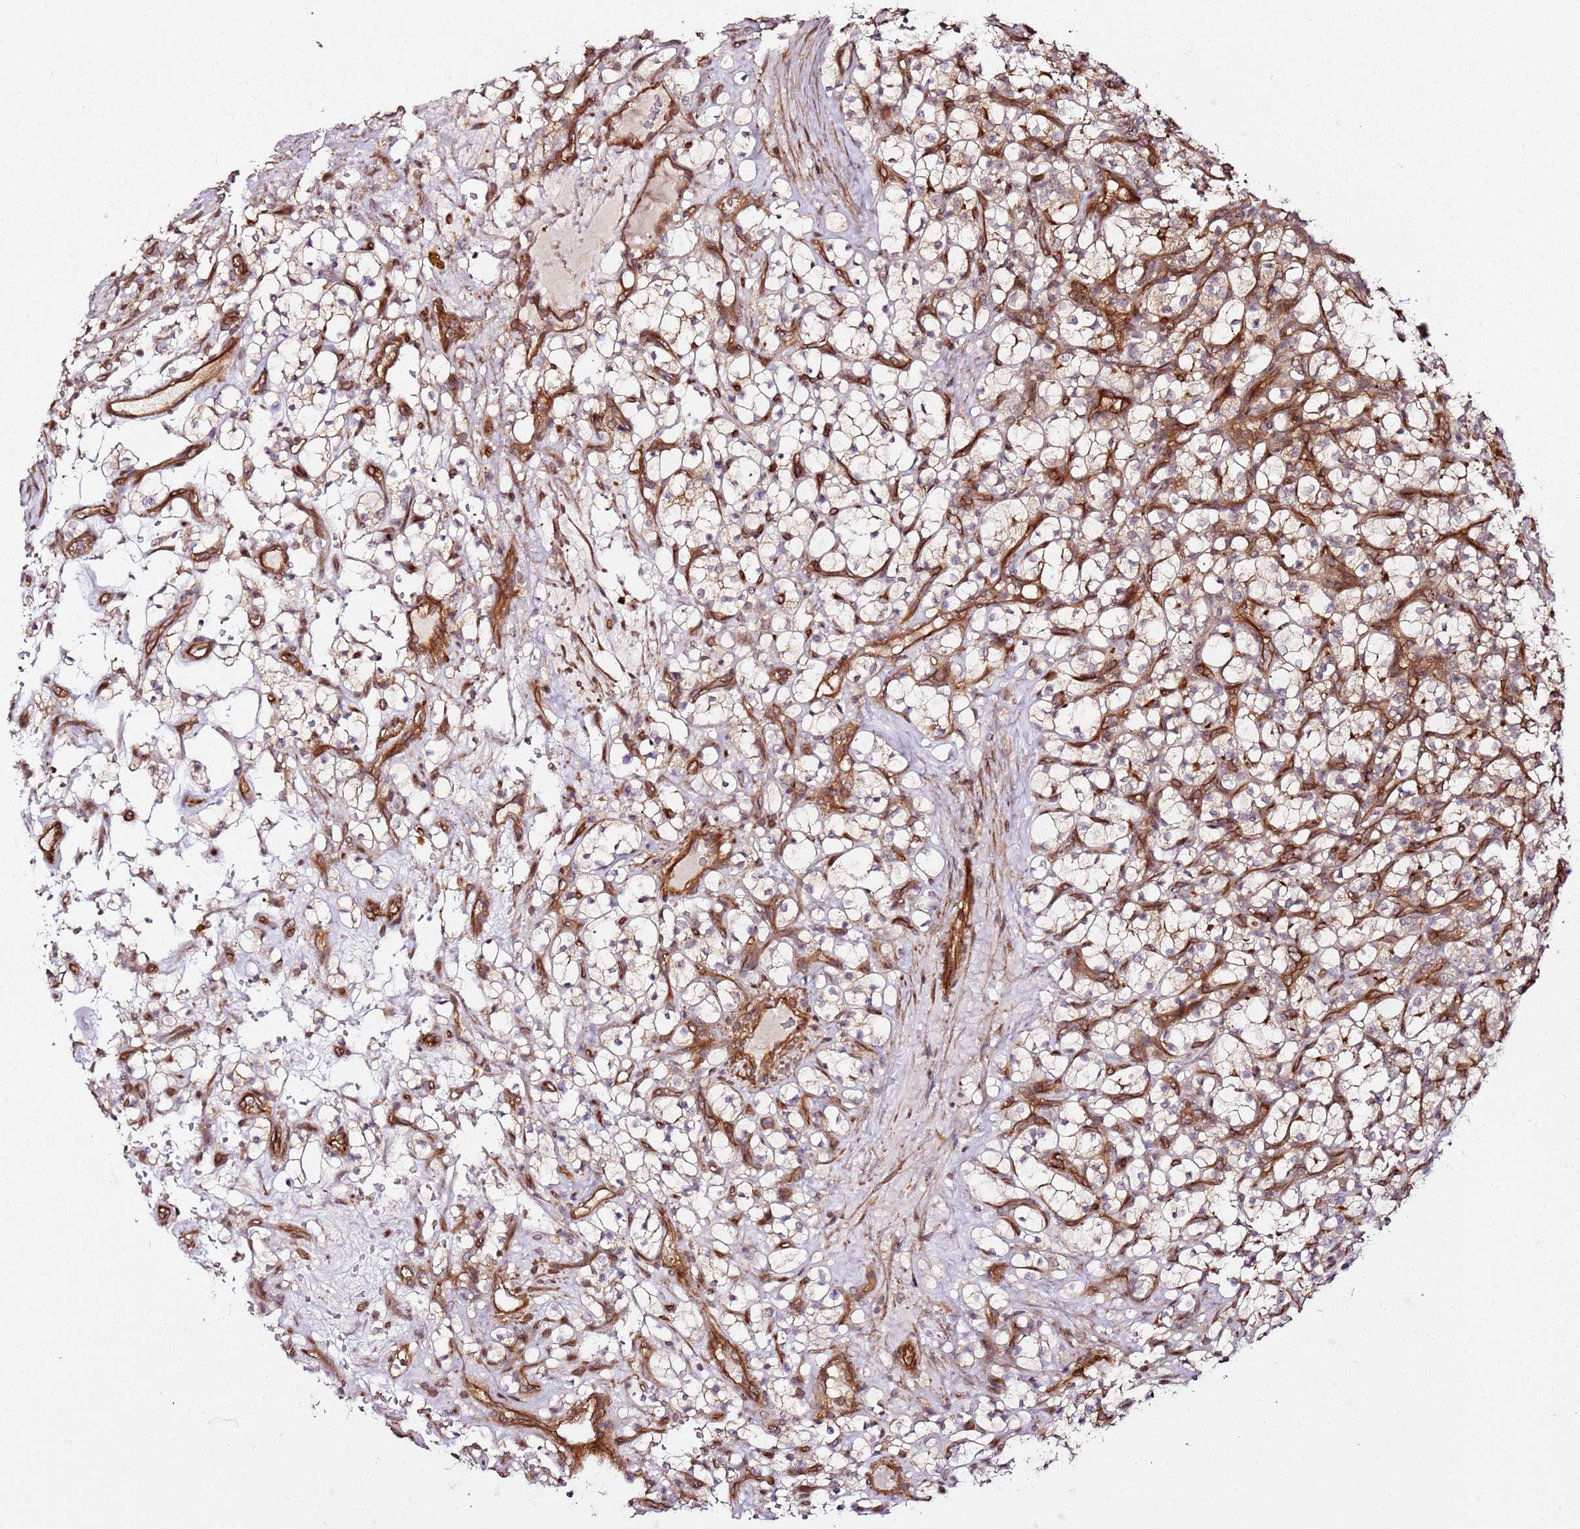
{"staining": {"intensity": "weak", "quantity": ">75%", "location": "cytoplasmic/membranous"}, "tissue": "renal cancer", "cell_type": "Tumor cells", "image_type": "cancer", "snomed": [{"axis": "morphology", "description": "Adenocarcinoma, NOS"}, {"axis": "topography", "description": "Kidney"}], "caption": "Brown immunohistochemical staining in human renal cancer shows weak cytoplasmic/membranous positivity in approximately >75% of tumor cells.", "gene": "CCNYL1", "patient": {"sex": "female", "age": 69}}